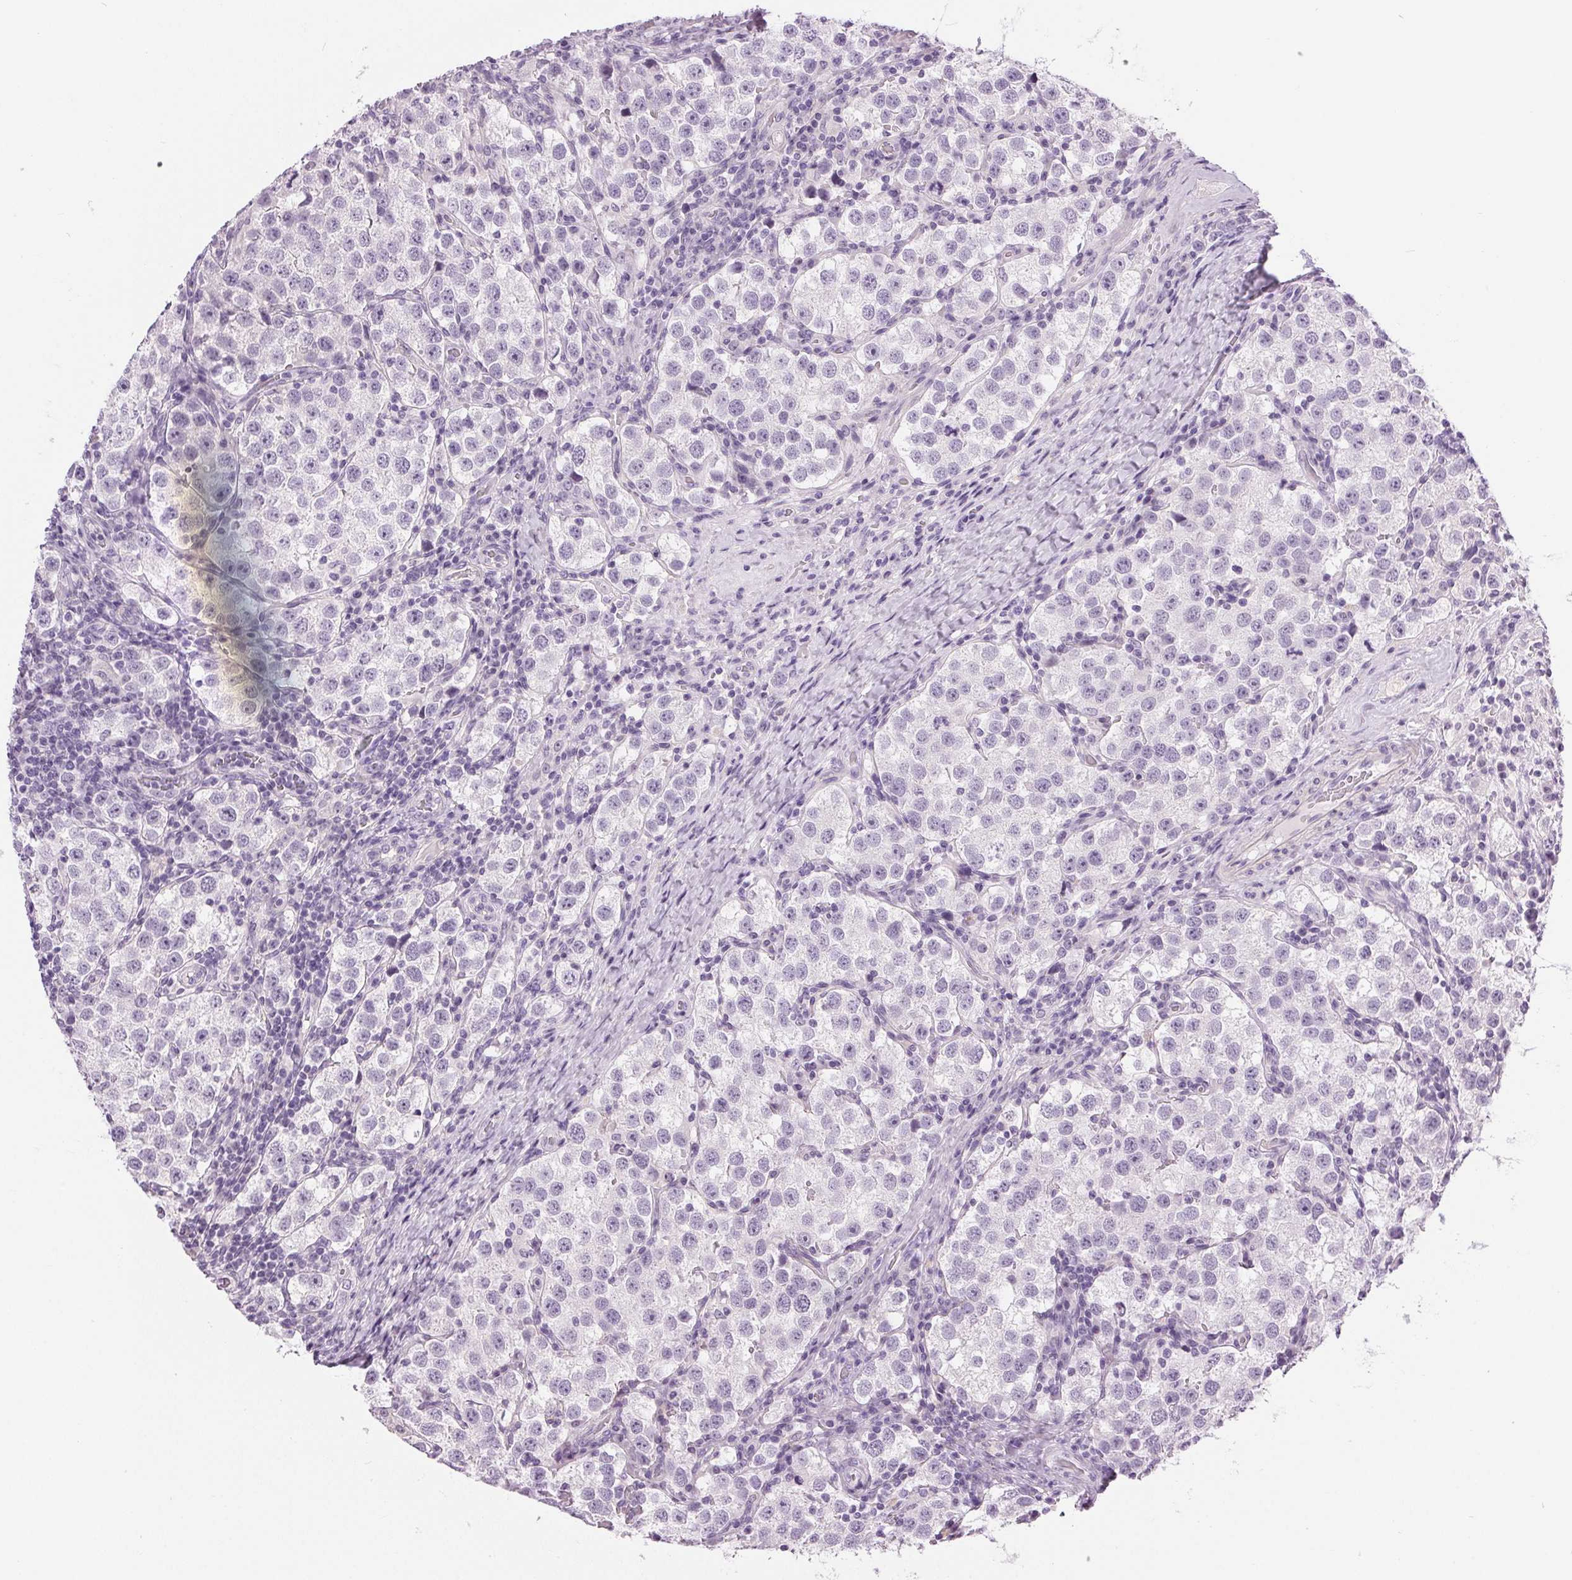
{"staining": {"intensity": "negative", "quantity": "none", "location": "none"}, "tissue": "testis cancer", "cell_type": "Tumor cells", "image_type": "cancer", "snomed": [{"axis": "morphology", "description": "Seminoma, NOS"}, {"axis": "topography", "description": "Testis"}], "caption": "Immunohistochemistry (IHC) of human testis cancer demonstrates no positivity in tumor cells.", "gene": "MISP", "patient": {"sex": "male", "age": 37}}